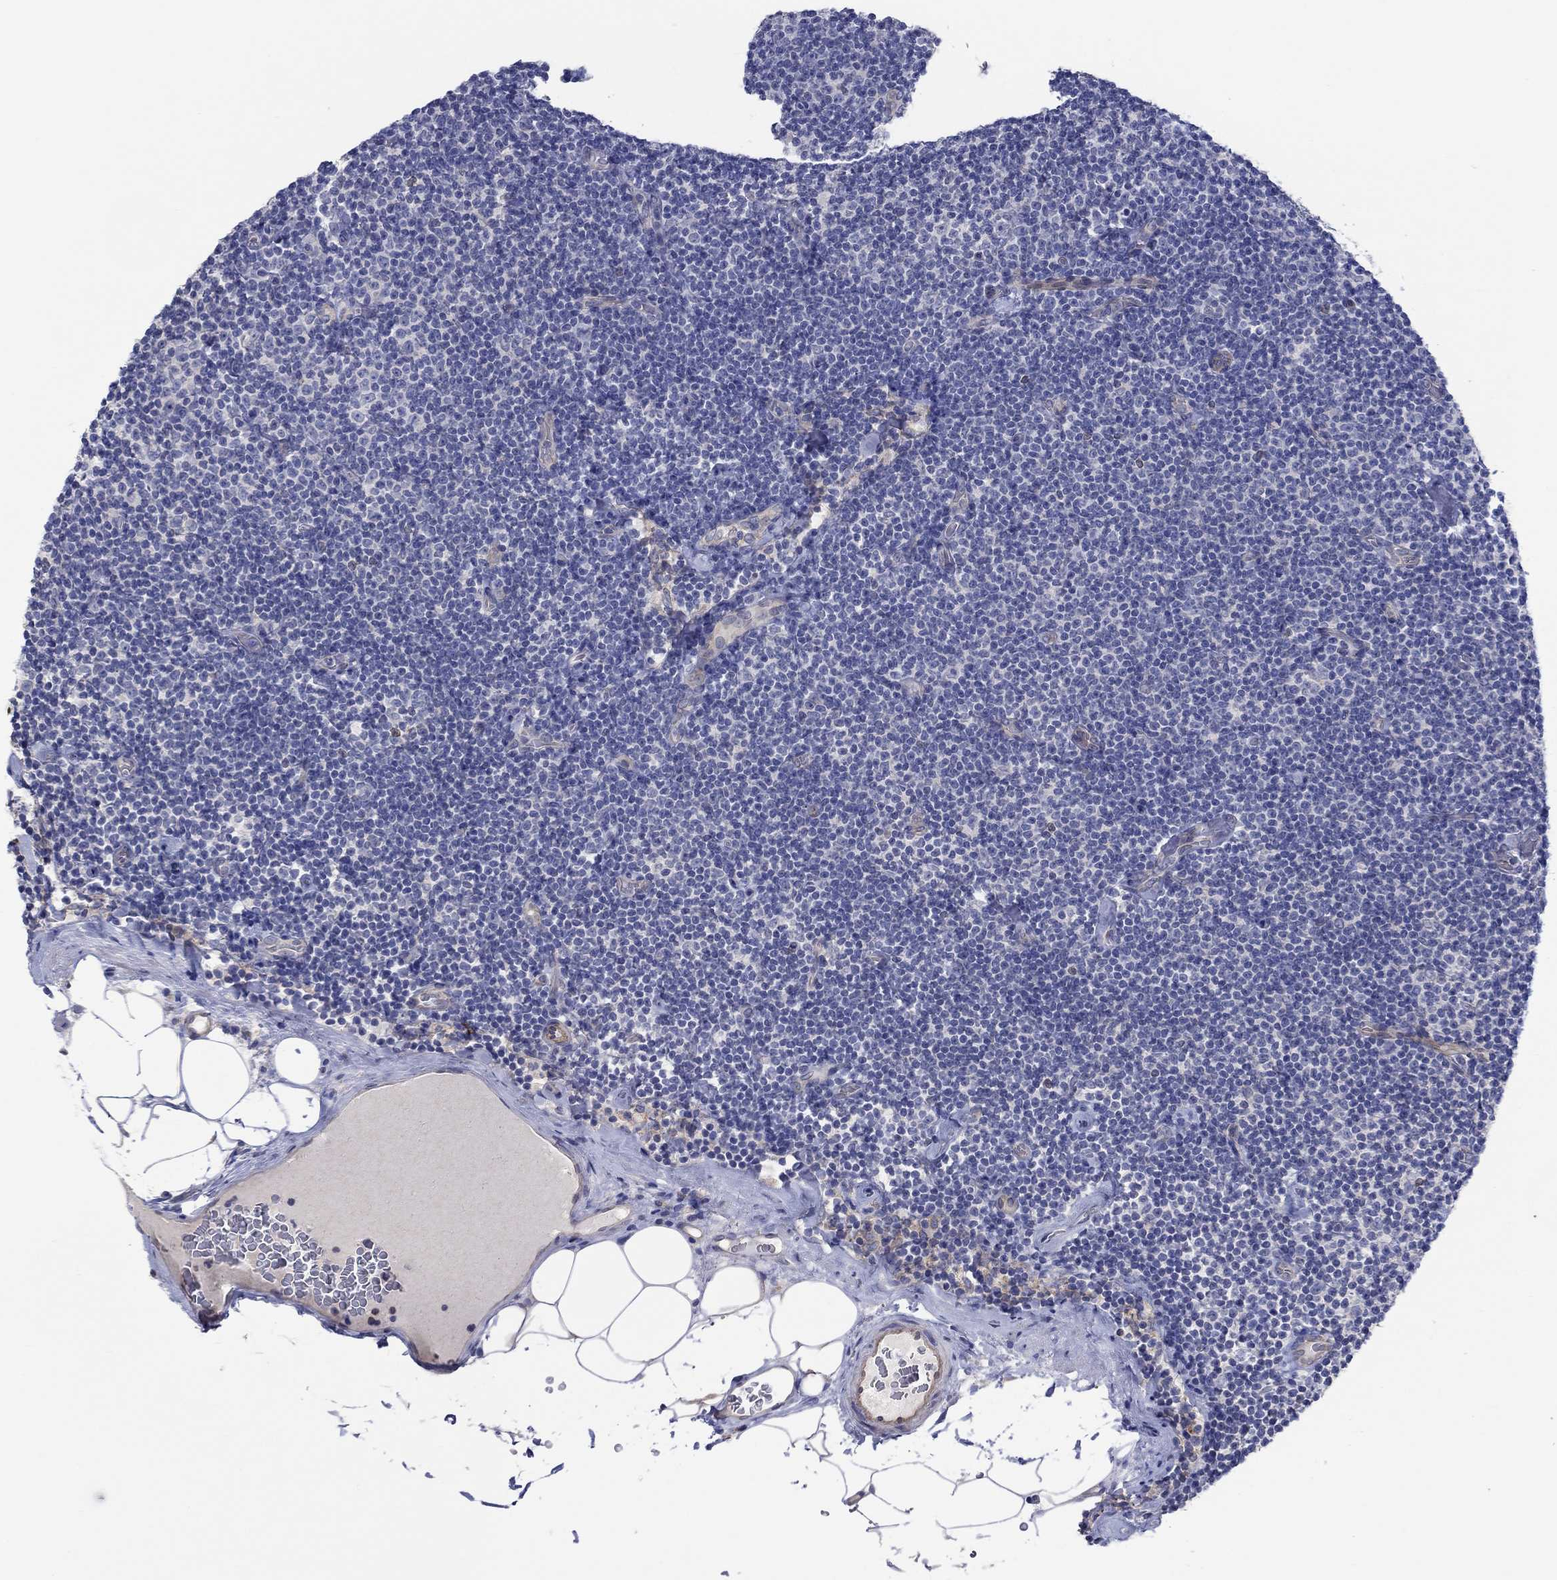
{"staining": {"intensity": "negative", "quantity": "none", "location": "none"}, "tissue": "lymphoma", "cell_type": "Tumor cells", "image_type": "cancer", "snomed": [{"axis": "morphology", "description": "Malignant lymphoma, non-Hodgkin's type, Low grade"}, {"axis": "topography", "description": "Lymph node"}], "caption": "Immunohistochemistry of human lymphoma reveals no expression in tumor cells. The staining is performed using DAB (3,3'-diaminobenzidine) brown chromogen with nuclei counter-stained in using hematoxylin.", "gene": "ERMP1", "patient": {"sex": "male", "age": 81}}